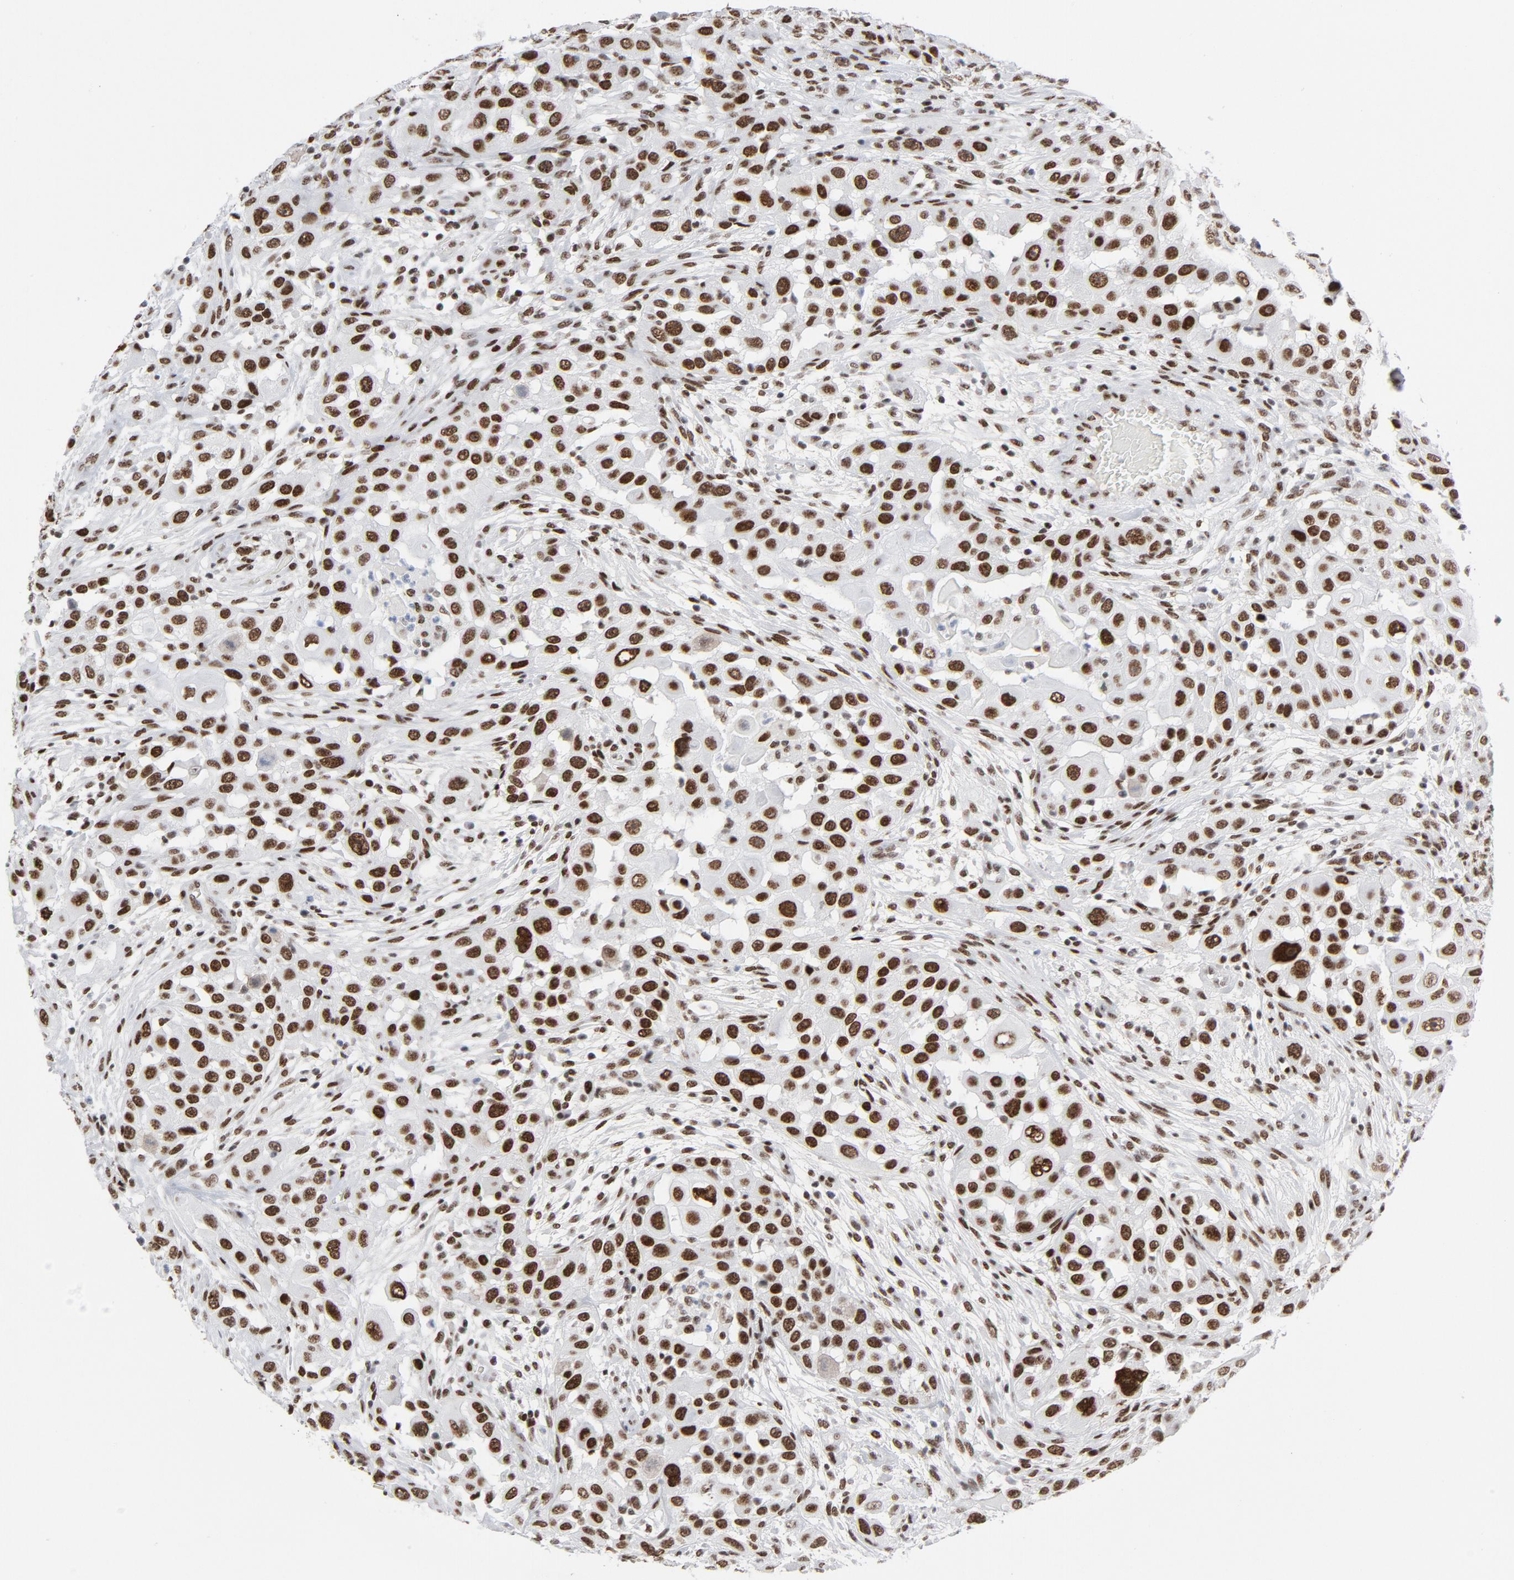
{"staining": {"intensity": "strong", "quantity": ">75%", "location": "nuclear"}, "tissue": "head and neck cancer", "cell_type": "Tumor cells", "image_type": "cancer", "snomed": [{"axis": "morphology", "description": "Carcinoma, NOS"}, {"axis": "topography", "description": "Head-Neck"}], "caption": "Tumor cells exhibit strong nuclear expression in about >75% of cells in carcinoma (head and neck).", "gene": "HSF1", "patient": {"sex": "male", "age": 87}}